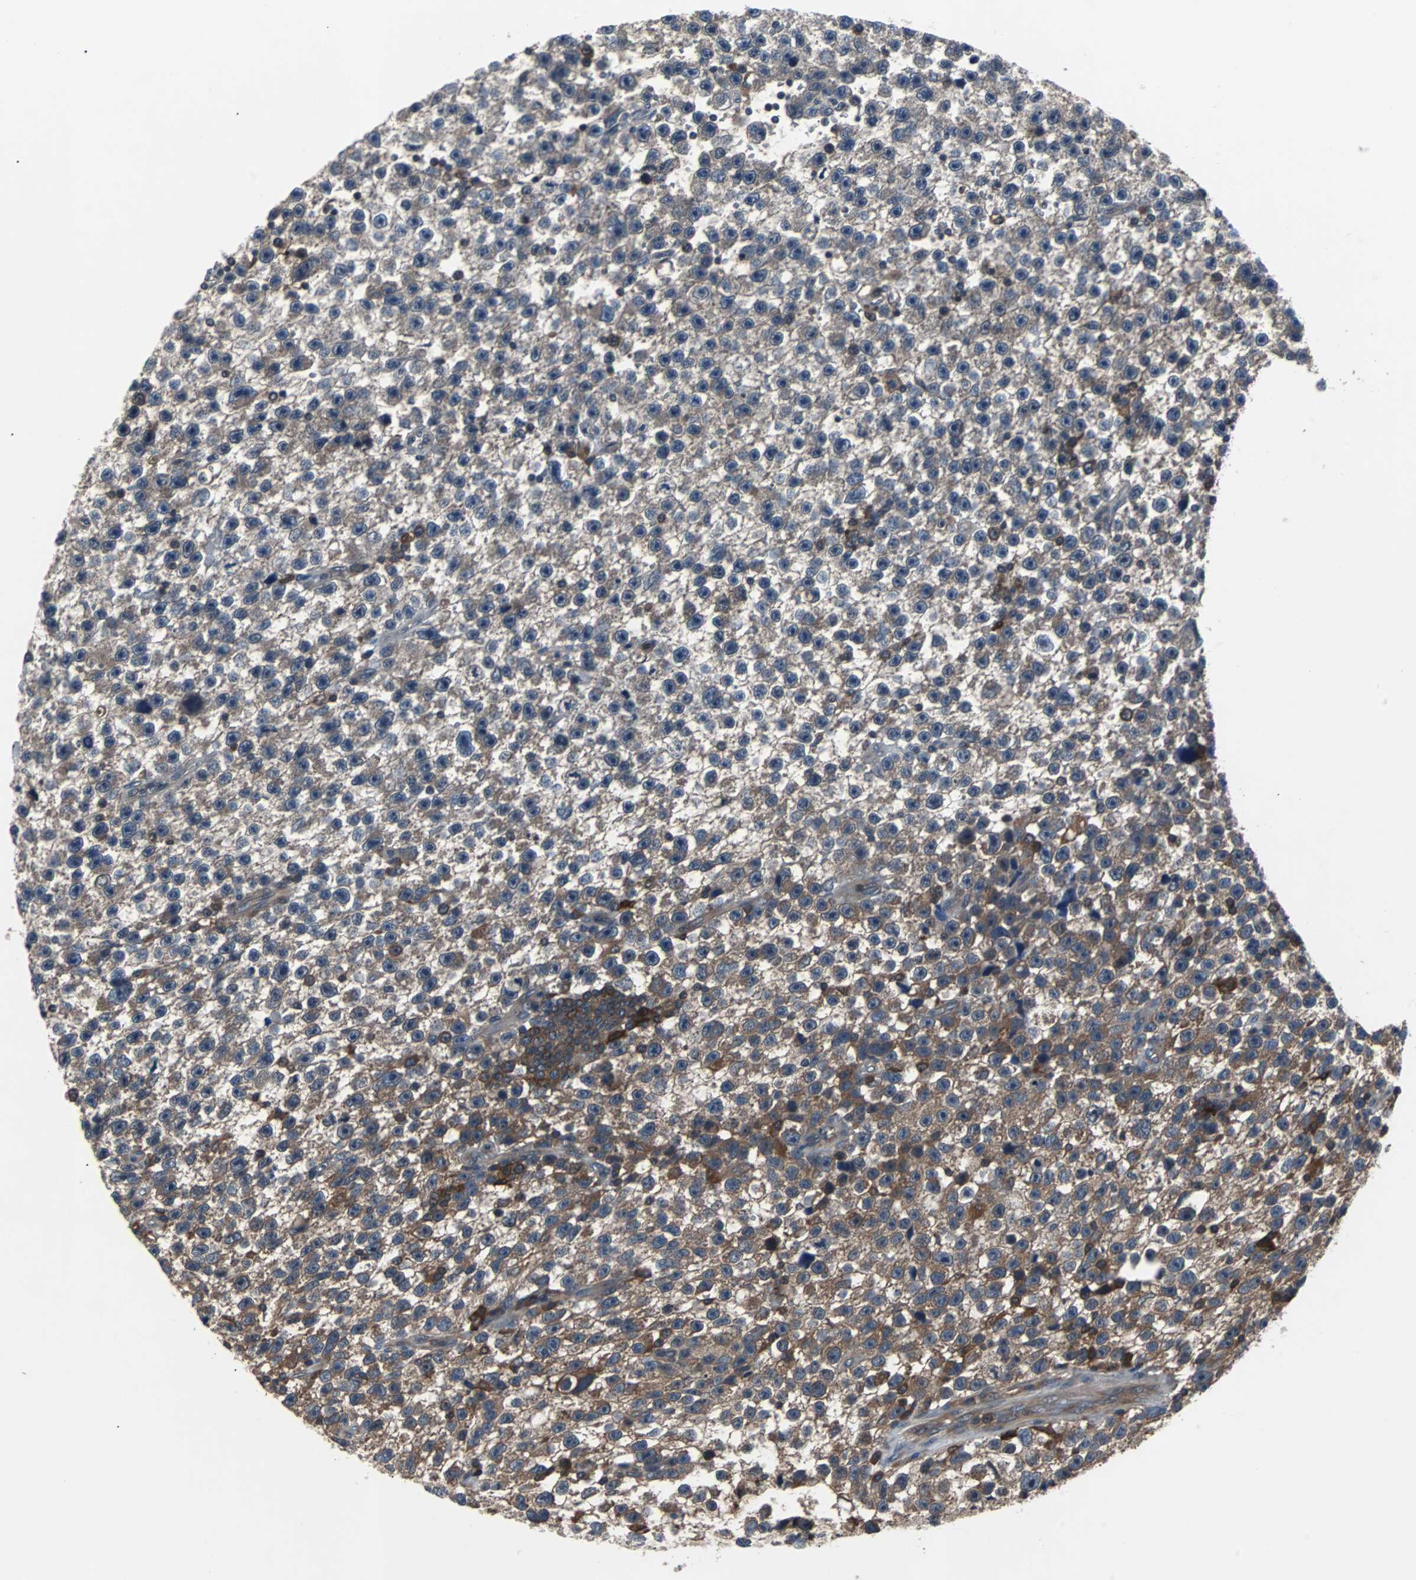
{"staining": {"intensity": "negative", "quantity": "none", "location": "none"}, "tissue": "testis cancer", "cell_type": "Tumor cells", "image_type": "cancer", "snomed": [{"axis": "morphology", "description": "Seminoma, NOS"}, {"axis": "topography", "description": "Testis"}], "caption": "There is no significant staining in tumor cells of seminoma (testis). (DAB (3,3'-diaminobenzidine) IHC visualized using brightfield microscopy, high magnification).", "gene": "PAK1", "patient": {"sex": "male", "age": 33}}